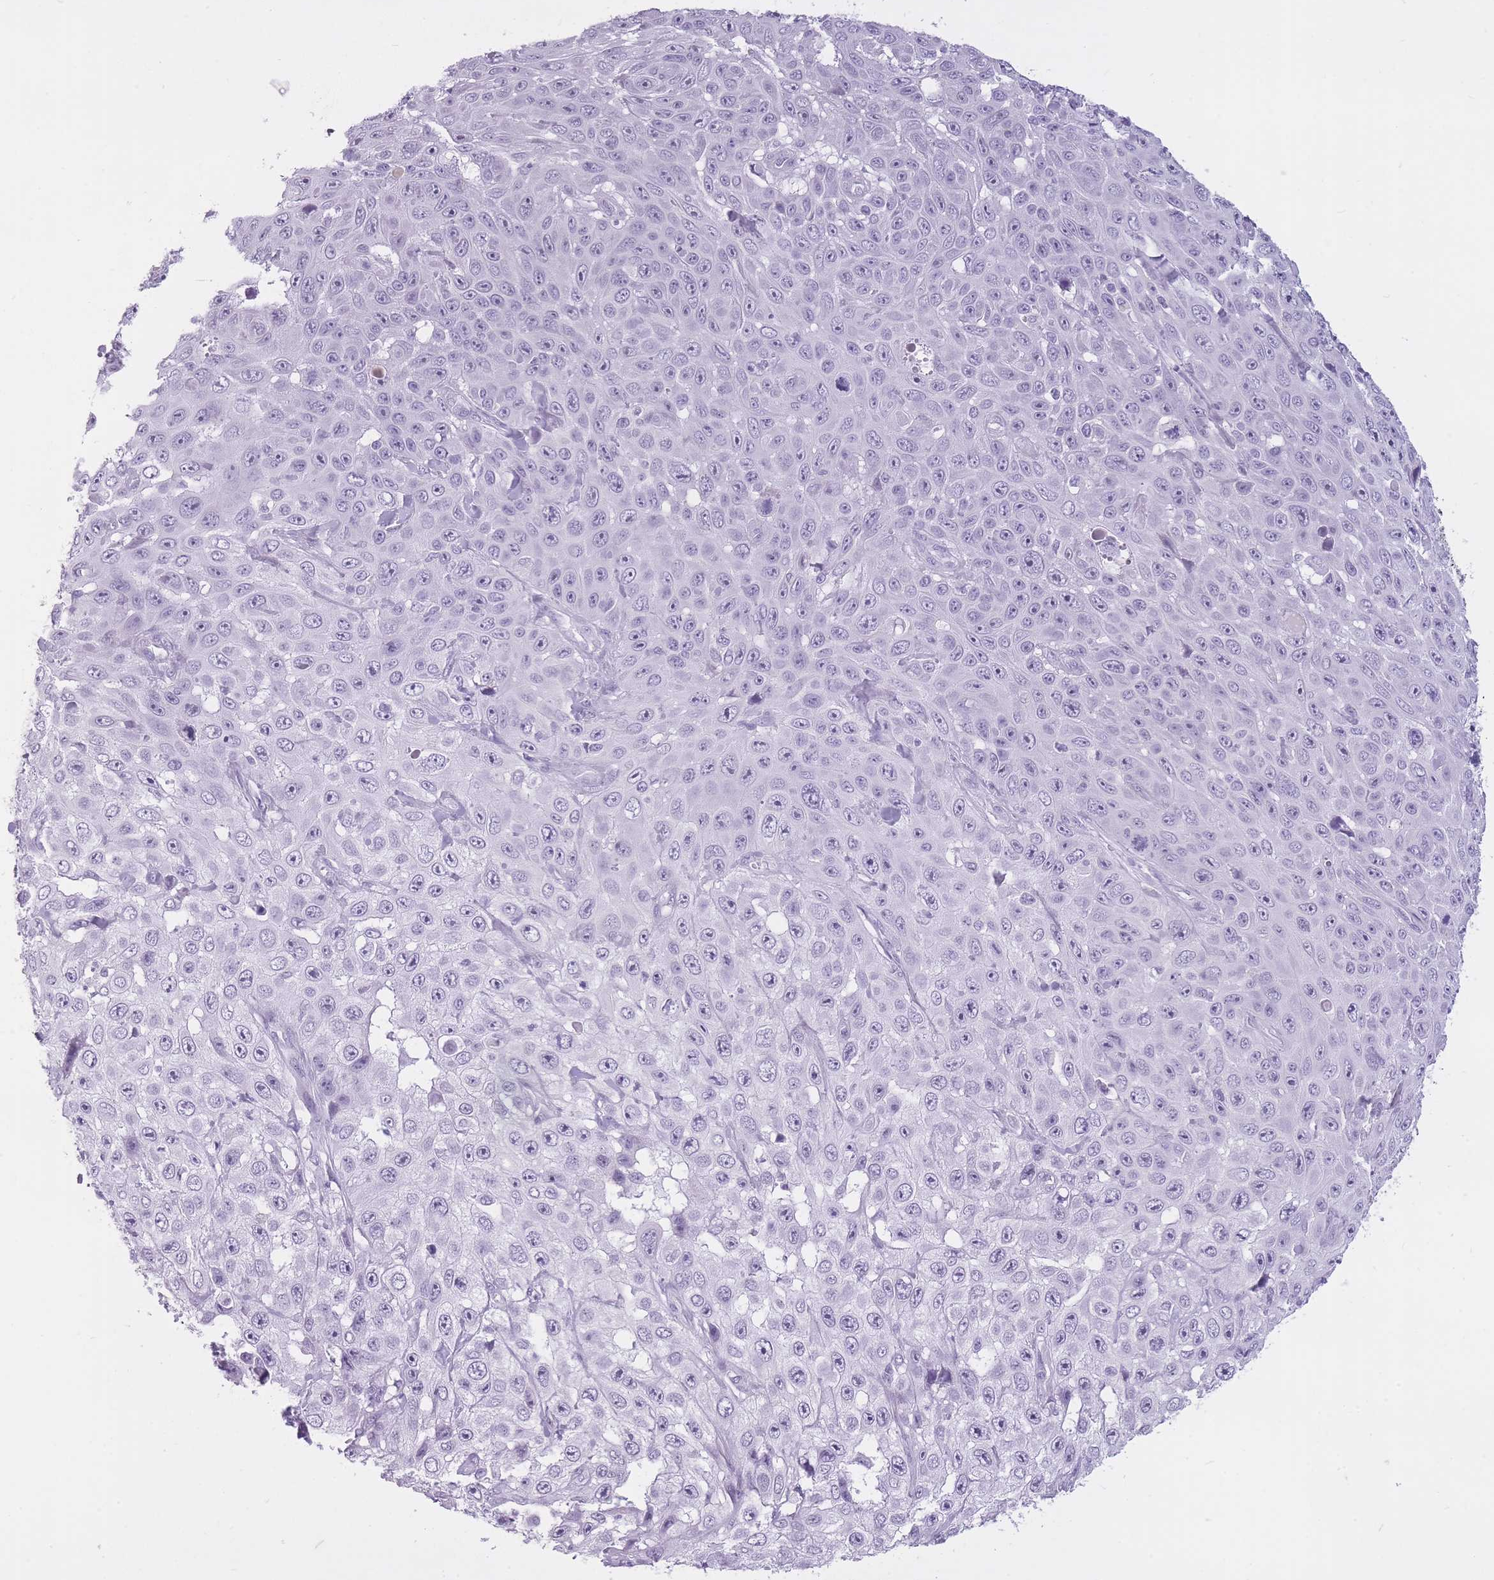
{"staining": {"intensity": "negative", "quantity": "none", "location": "none"}, "tissue": "skin cancer", "cell_type": "Tumor cells", "image_type": "cancer", "snomed": [{"axis": "morphology", "description": "Squamous cell carcinoma, NOS"}, {"axis": "topography", "description": "Skin"}], "caption": "Immunohistochemical staining of skin squamous cell carcinoma reveals no significant expression in tumor cells.", "gene": "GOLGA6D", "patient": {"sex": "male", "age": 82}}